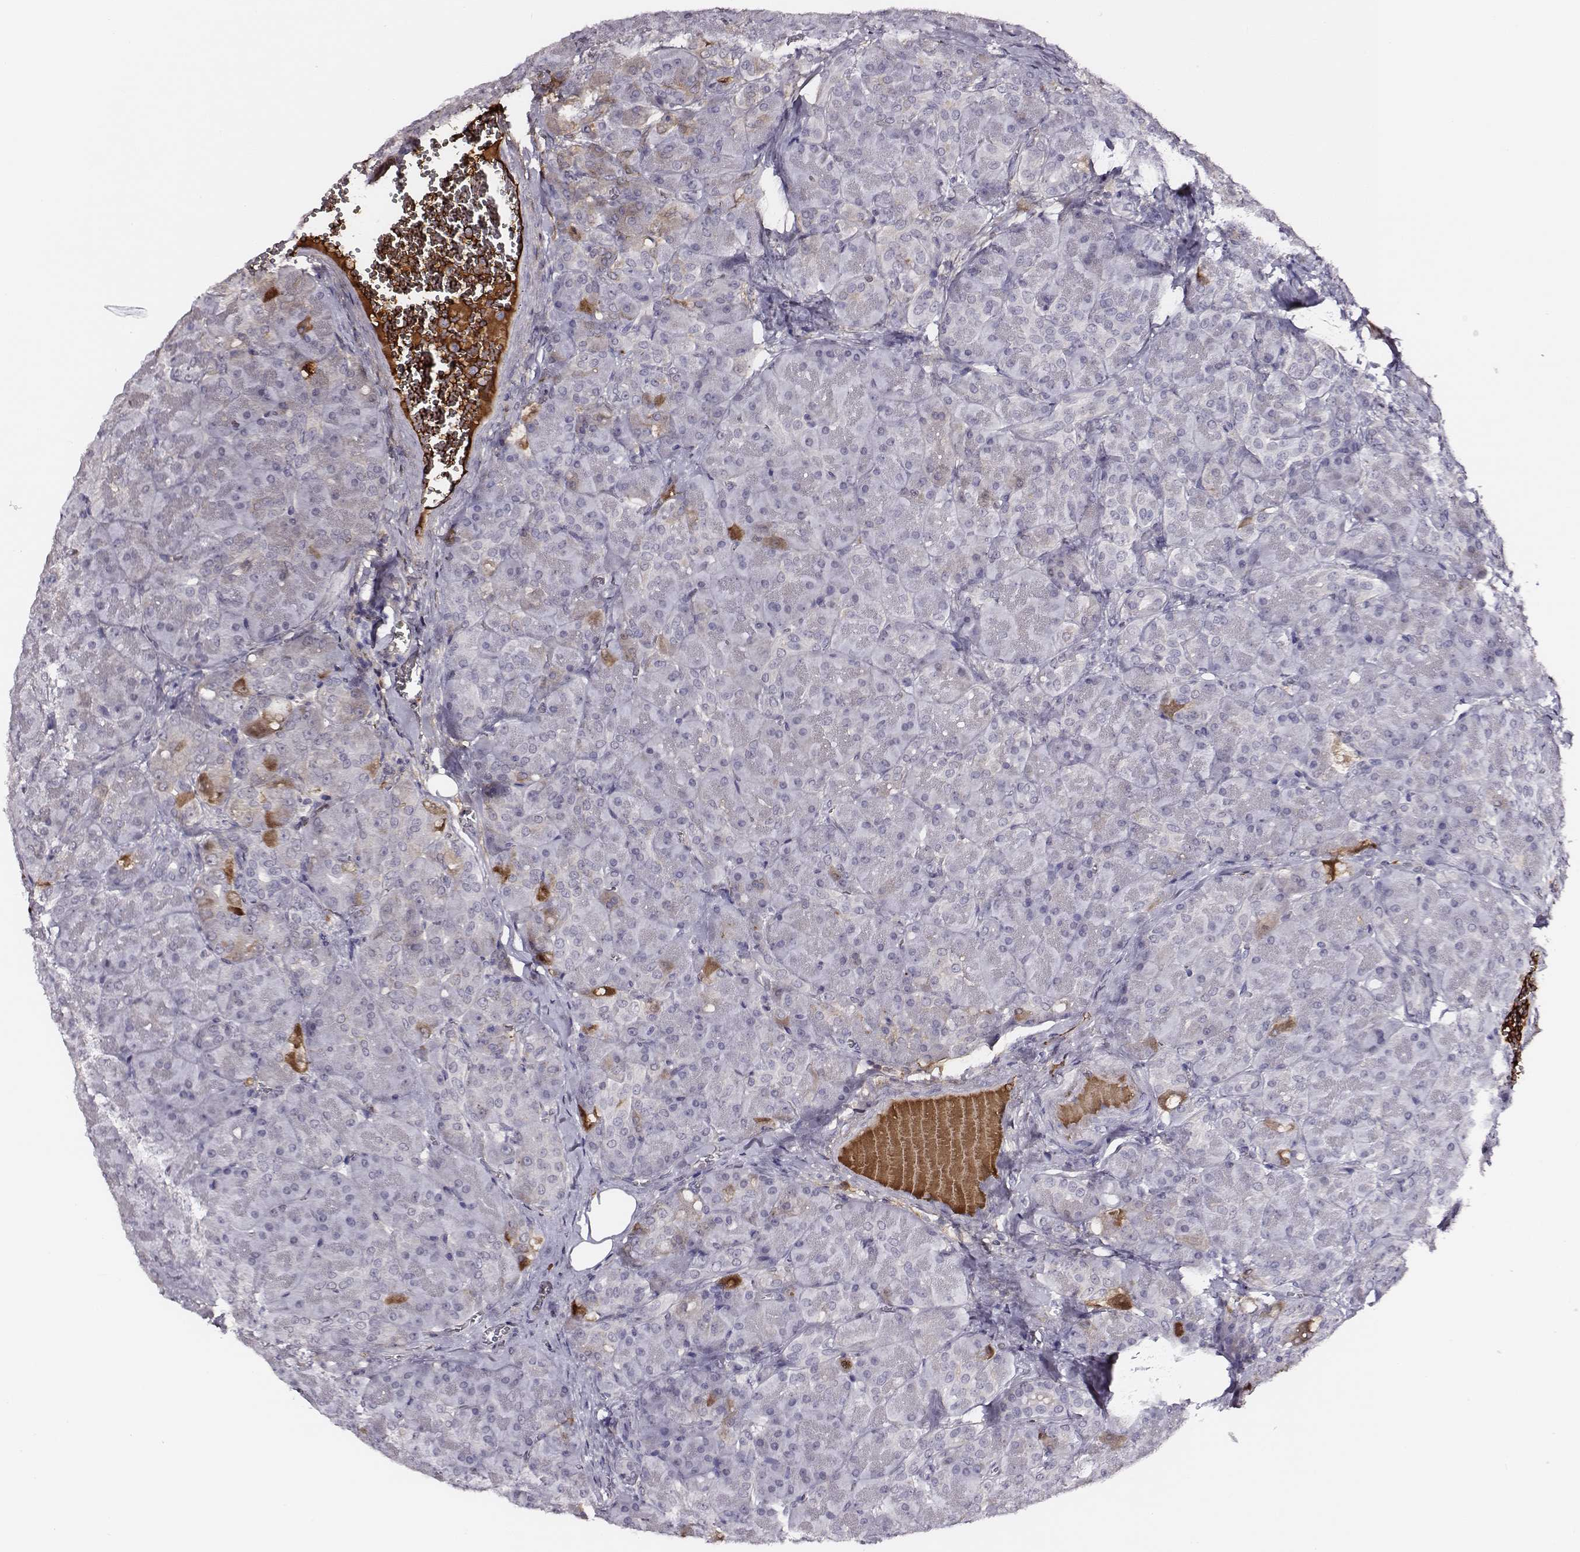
{"staining": {"intensity": "negative", "quantity": "none", "location": "none"}, "tissue": "pancreas", "cell_type": "Exocrine glandular cells", "image_type": "normal", "snomed": [{"axis": "morphology", "description": "Normal tissue, NOS"}, {"axis": "topography", "description": "Pancreas"}], "caption": "IHC of benign human pancreas demonstrates no staining in exocrine glandular cells.", "gene": "TF", "patient": {"sex": "male", "age": 55}}